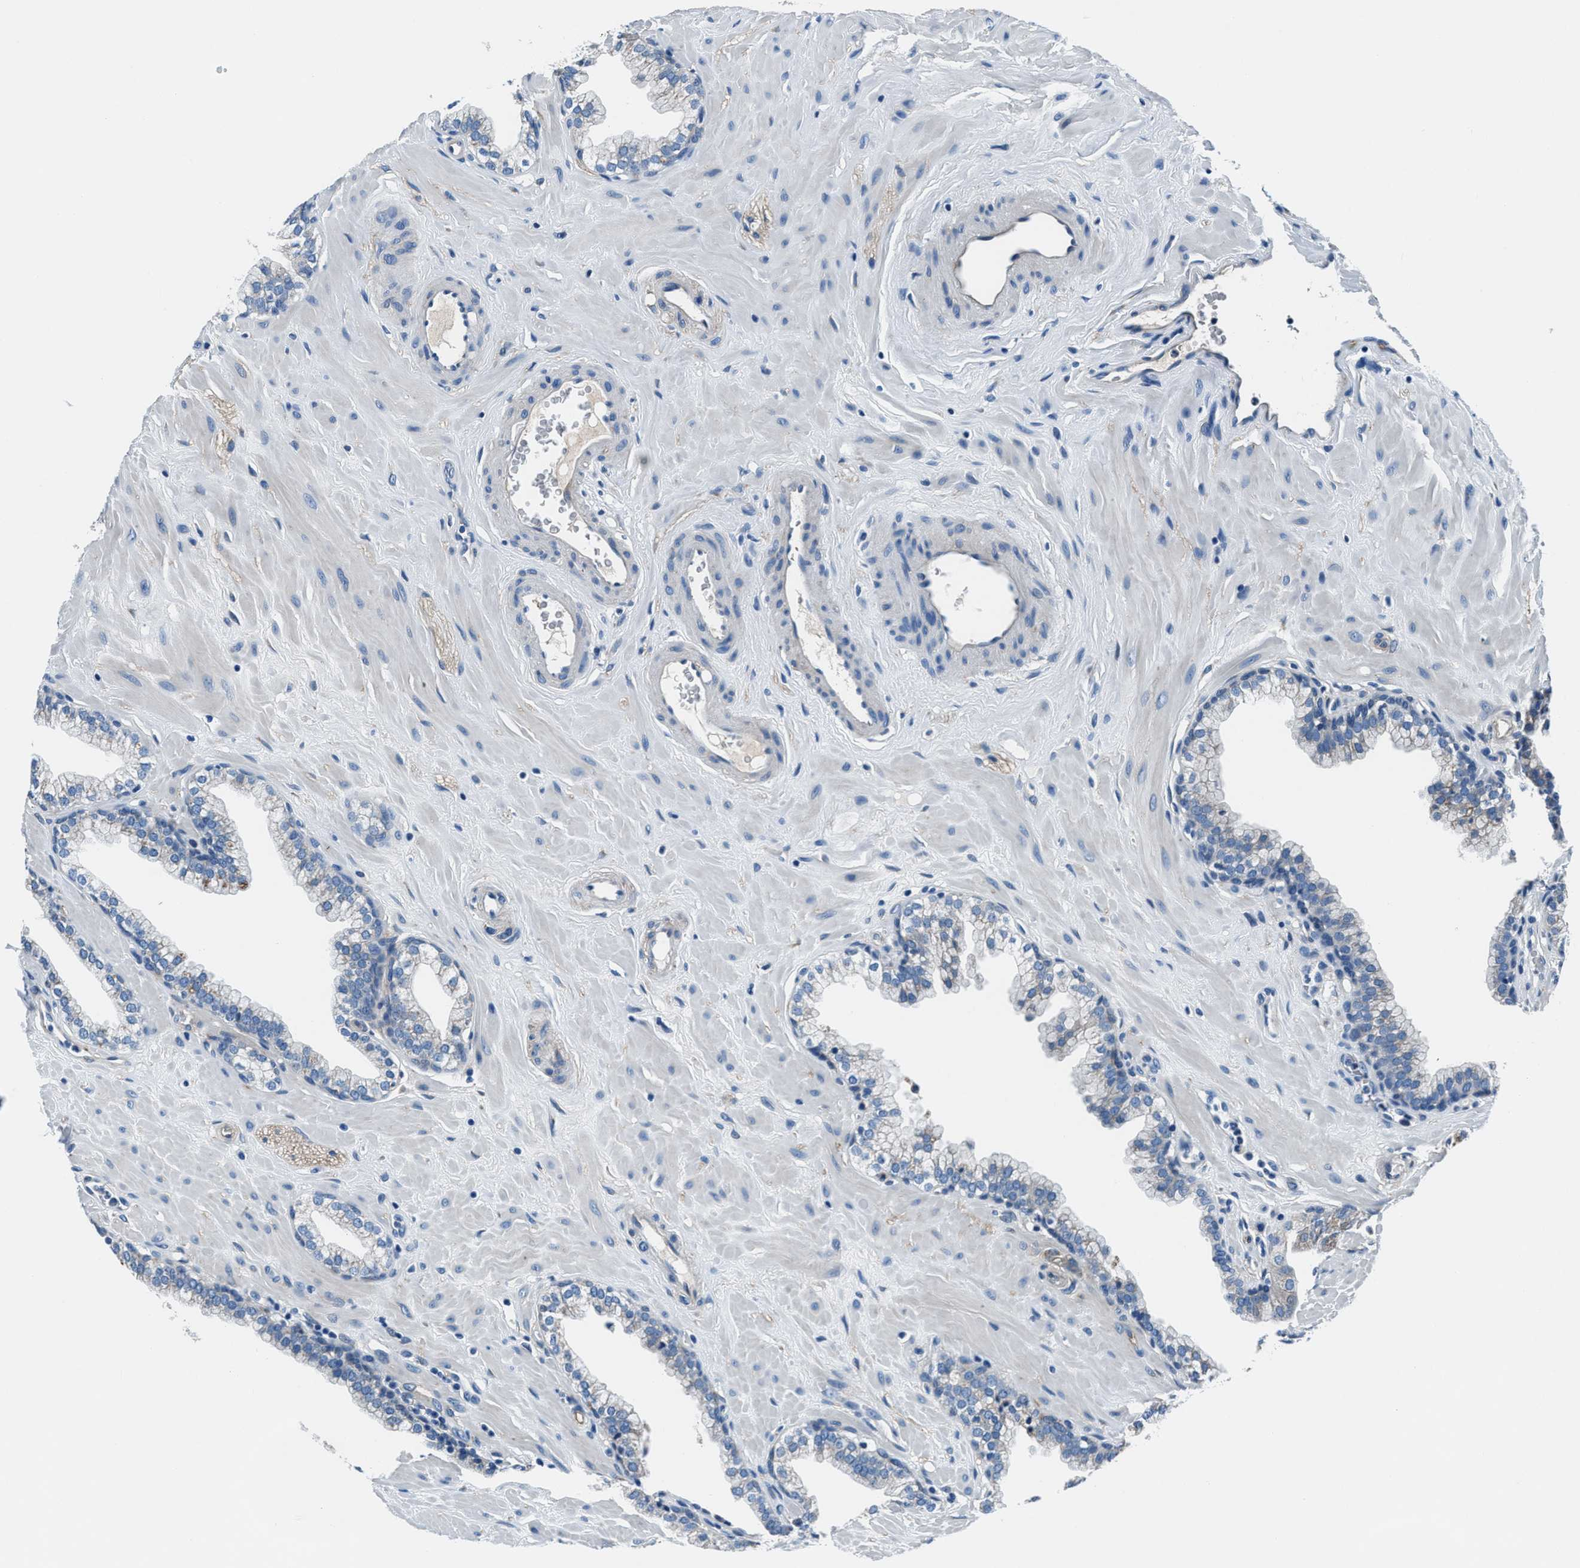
{"staining": {"intensity": "strong", "quantity": "<25%", "location": "cytoplasmic/membranous"}, "tissue": "prostate", "cell_type": "Glandular cells", "image_type": "normal", "snomed": [{"axis": "morphology", "description": "Normal tissue, NOS"}, {"axis": "morphology", "description": "Urothelial carcinoma, Low grade"}, {"axis": "topography", "description": "Urinary bladder"}, {"axis": "topography", "description": "Prostate"}], "caption": "Immunohistochemical staining of benign prostate shows <25% levels of strong cytoplasmic/membranous protein staining in approximately <25% of glandular cells.", "gene": "PRTFDC1", "patient": {"sex": "male", "age": 60}}